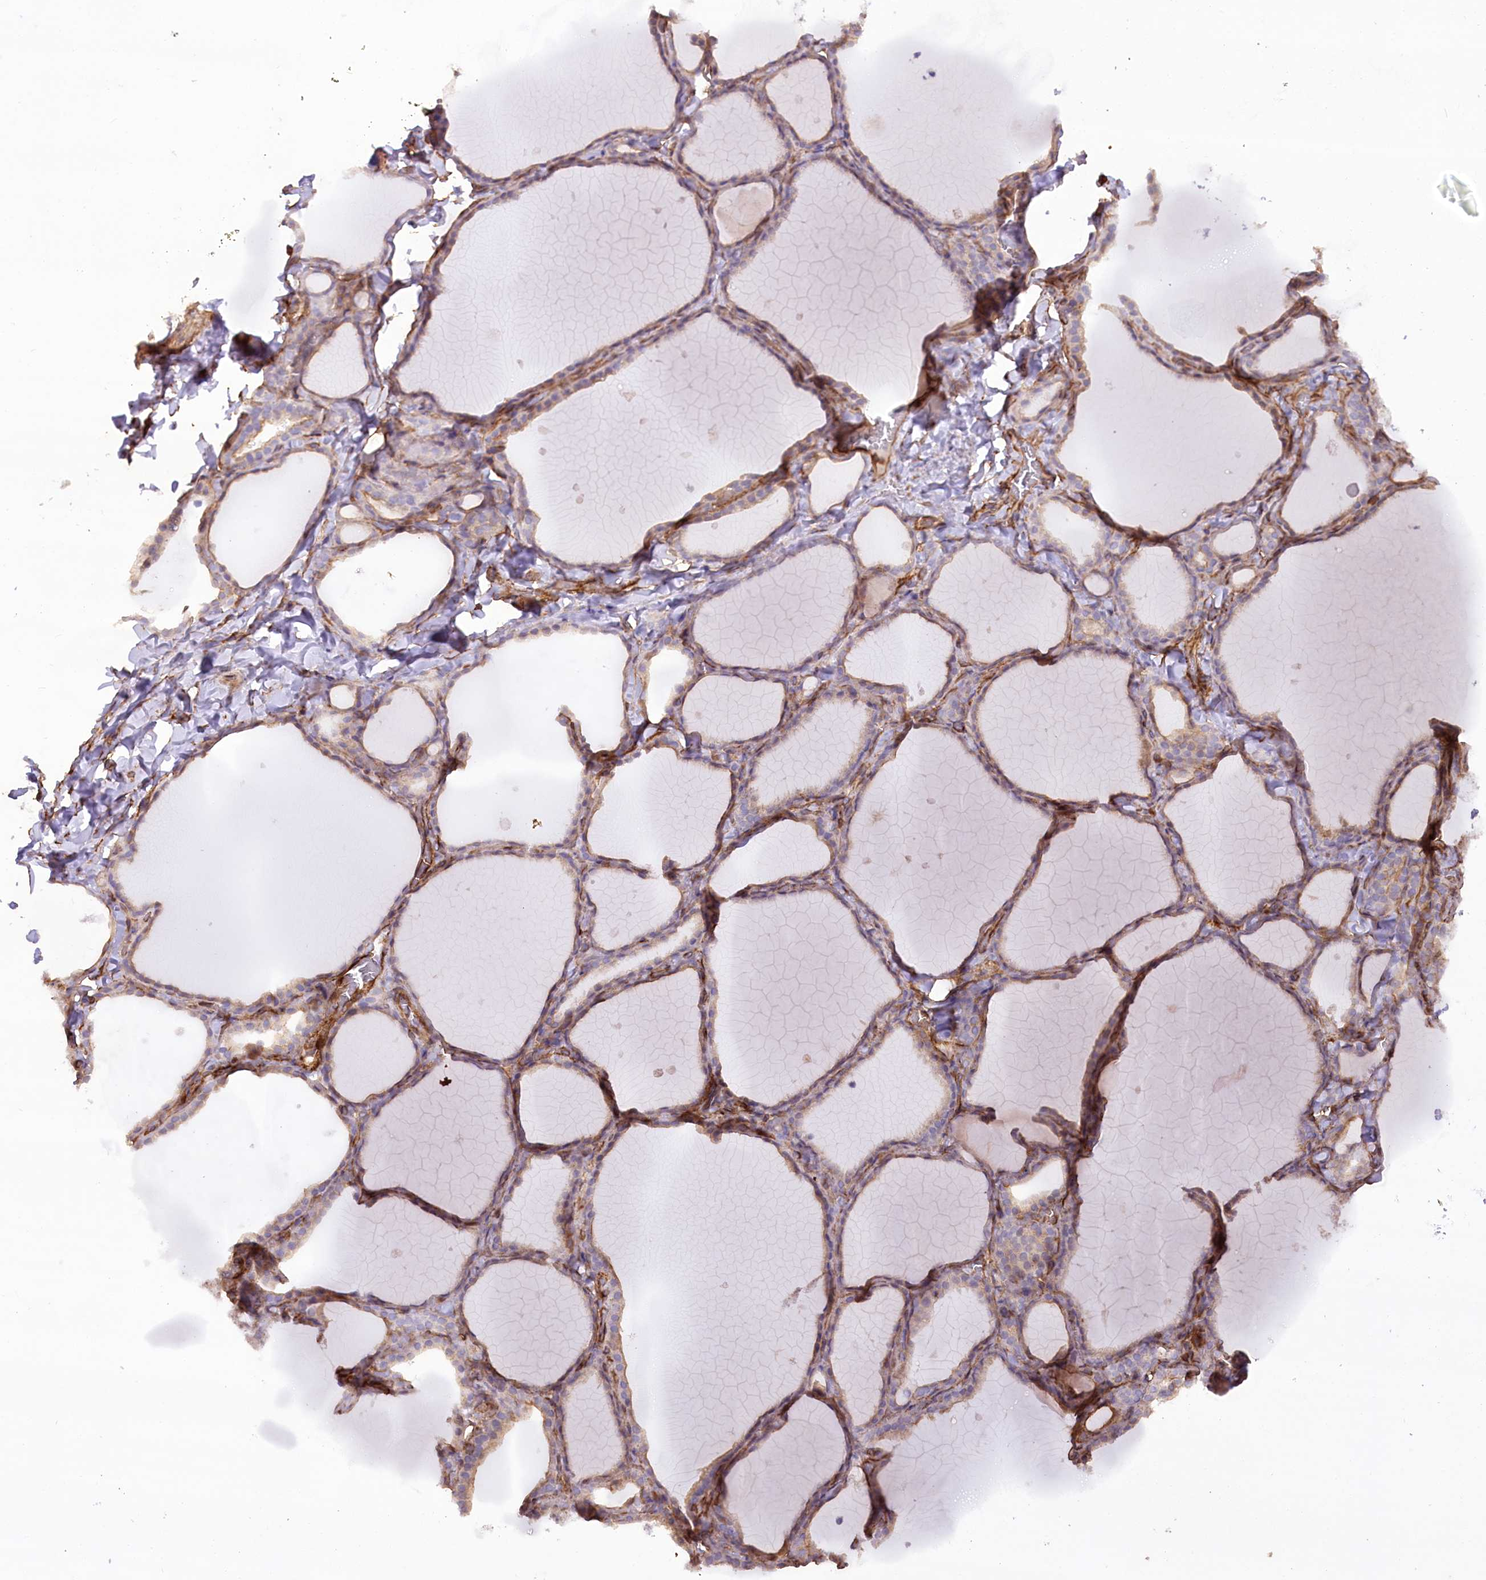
{"staining": {"intensity": "negative", "quantity": "none", "location": "none"}, "tissue": "thyroid gland", "cell_type": "Glandular cells", "image_type": "normal", "snomed": [{"axis": "morphology", "description": "Normal tissue, NOS"}, {"axis": "topography", "description": "Thyroid gland"}], "caption": "IHC image of unremarkable human thyroid gland stained for a protein (brown), which reveals no positivity in glandular cells.", "gene": "SYNPO2", "patient": {"sex": "female", "age": 22}}